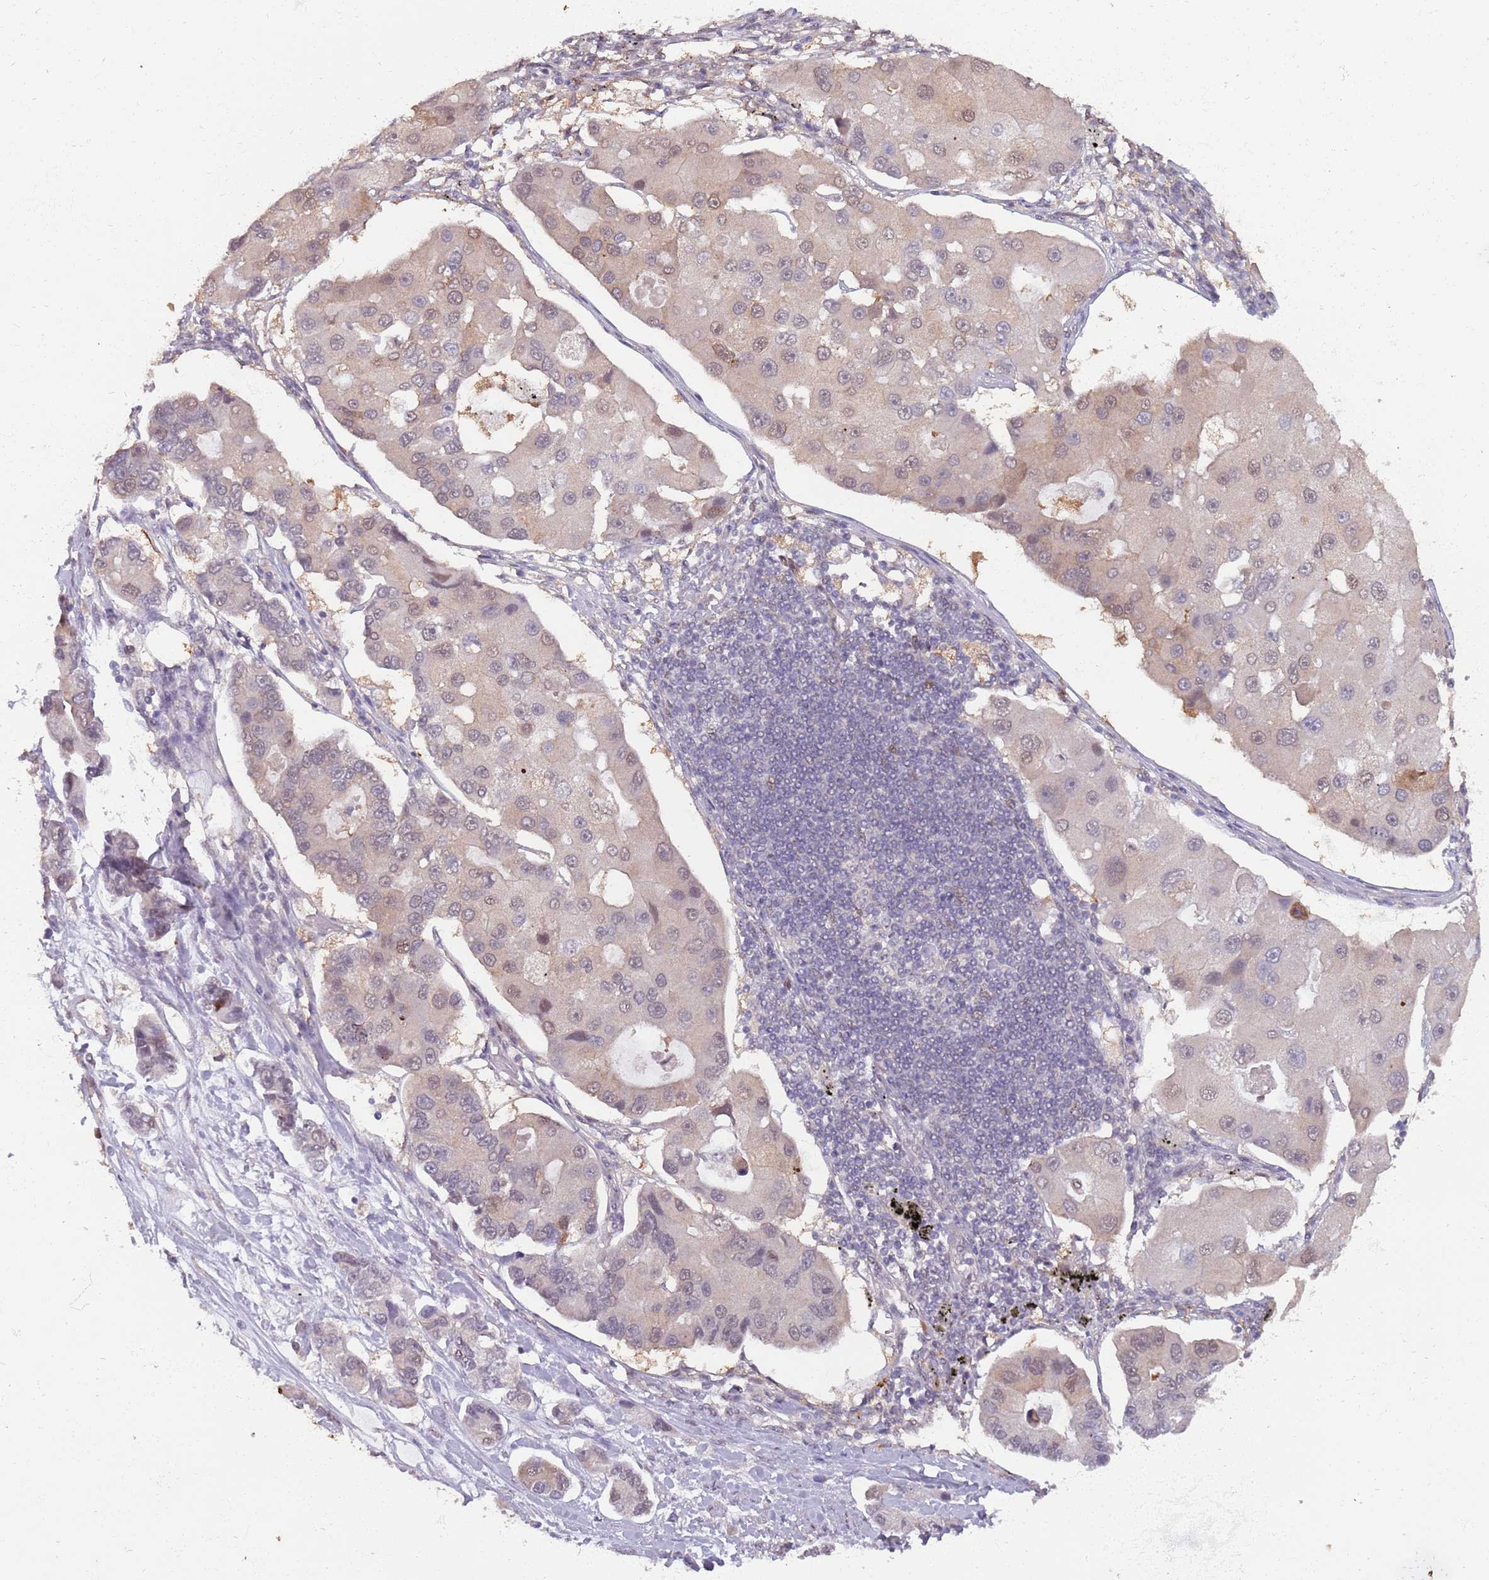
{"staining": {"intensity": "weak", "quantity": "<25%", "location": "cytoplasmic/membranous,nuclear"}, "tissue": "lung cancer", "cell_type": "Tumor cells", "image_type": "cancer", "snomed": [{"axis": "morphology", "description": "Adenocarcinoma, NOS"}, {"axis": "topography", "description": "Lung"}], "caption": "IHC of lung cancer exhibits no staining in tumor cells. Nuclei are stained in blue.", "gene": "ZBTB5", "patient": {"sex": "female", "age": 54}}